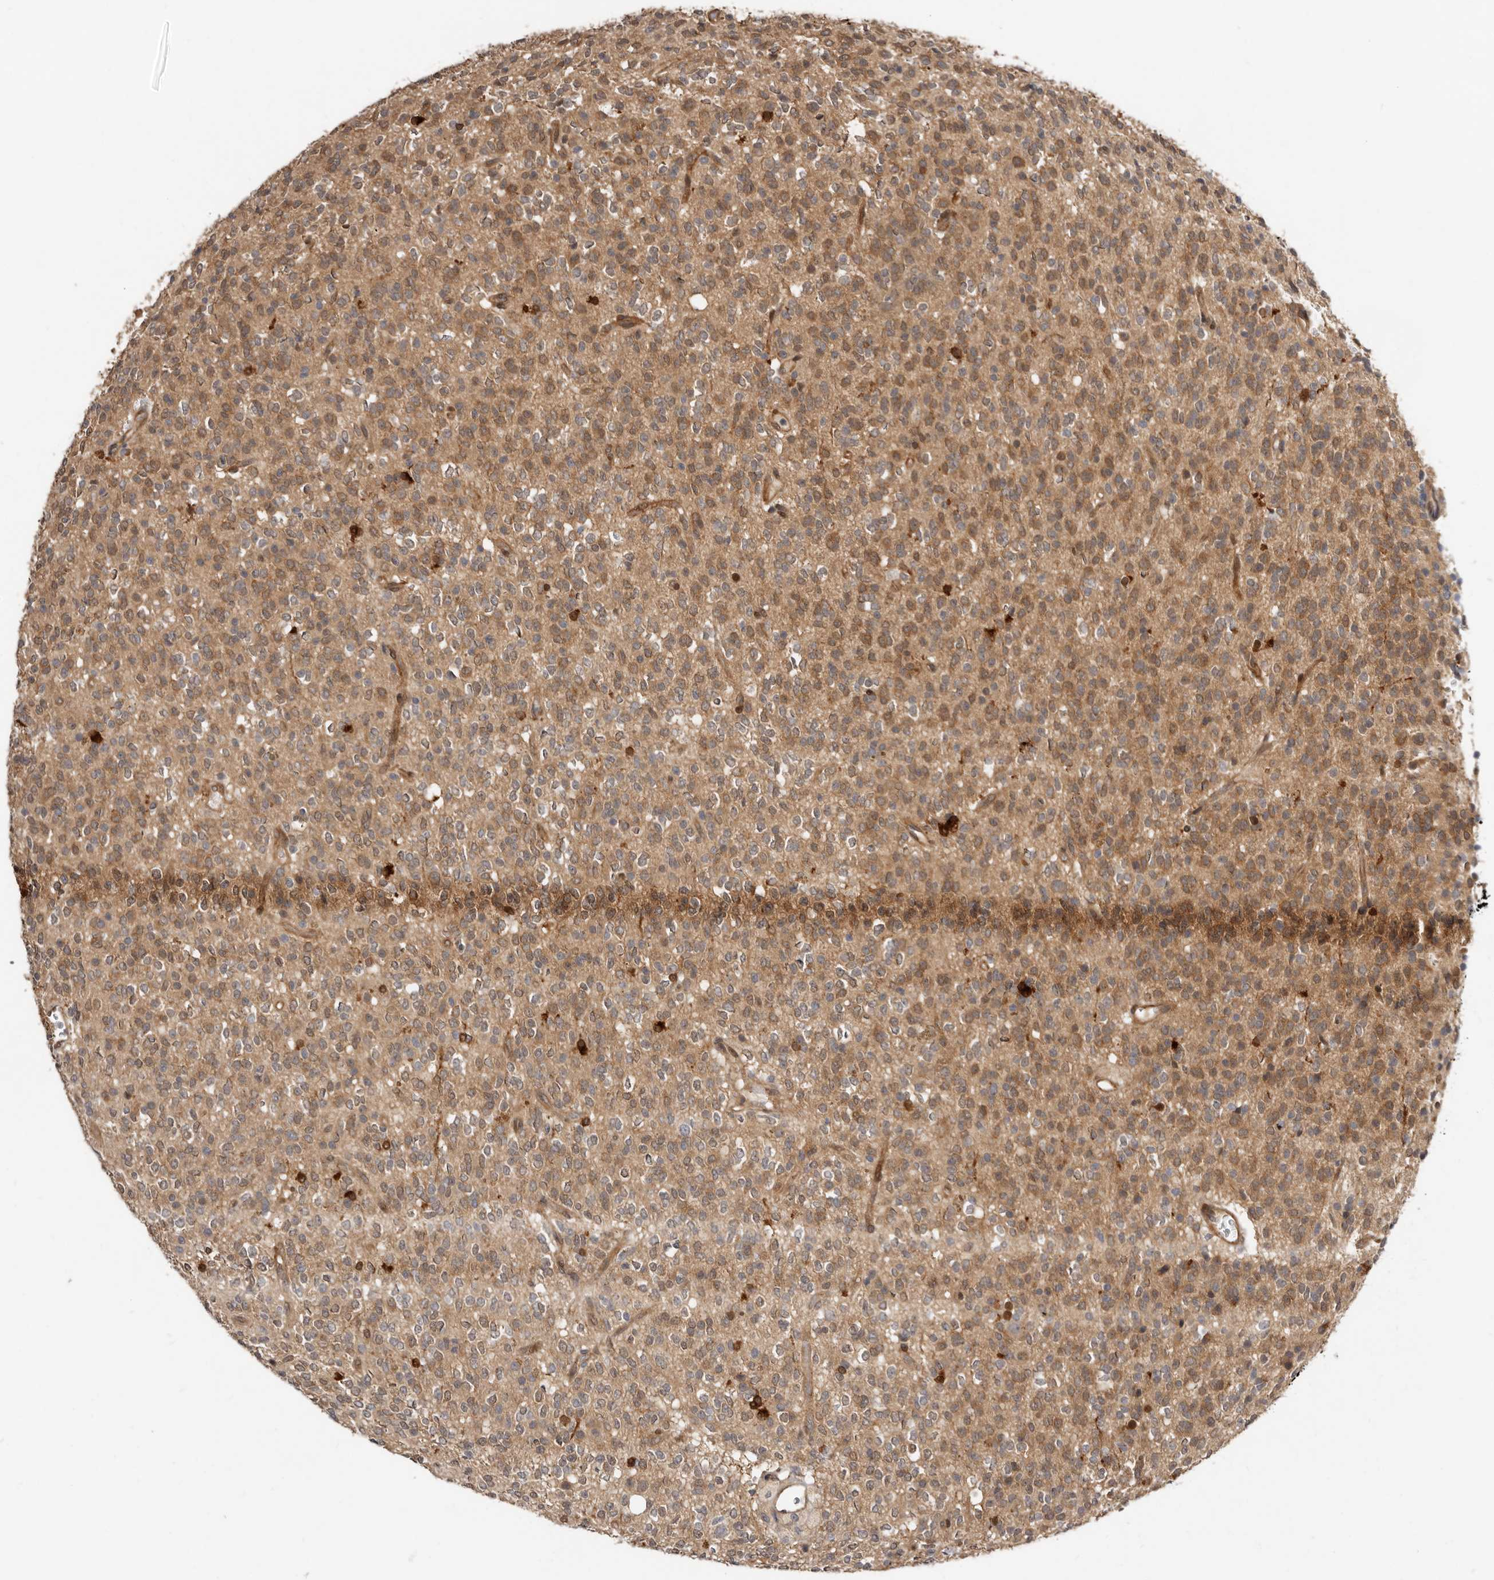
{"staining": {"intensity": "moderate", "quantity": ">75%", "location": "cytoplasmic/membranous"}, "tissue": "glioma", "cell_type": "Tumor cells", "image_type": "cancer", "snomed": [{"axis": "morphology", "description": "Glioma, malignant, High grade"}, {"axis": "topography", "description": "Brain"}], "caption": "Protein analysis of glioma tissue displays moderate cytoplasmic/membranous positivity in about >75% of tumor cells.", "gene": "SBDS", "patient": {"sex": "male", "age": 34}}